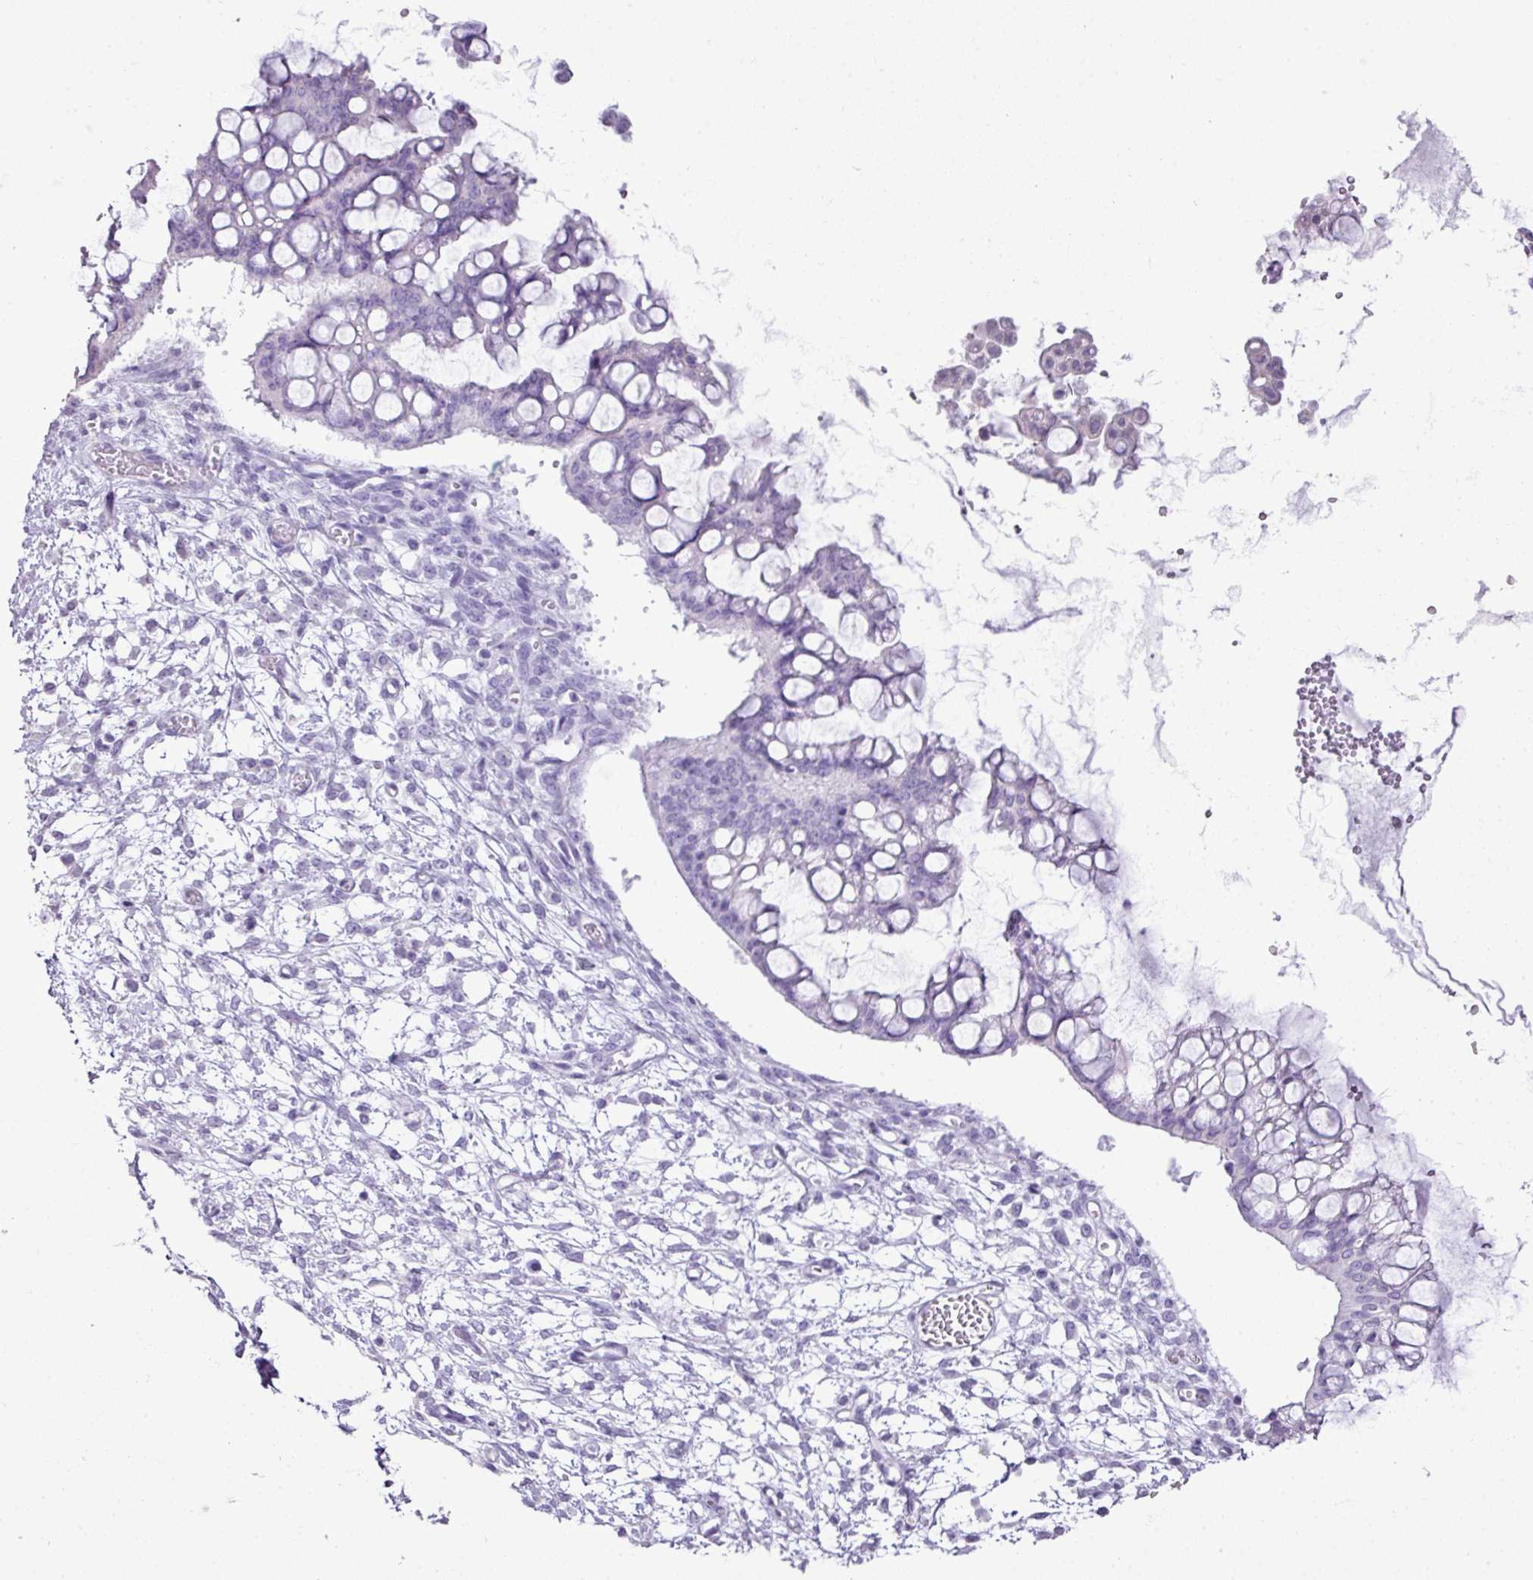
{"staining": {"intensity": "weak", "quantity": "<25%", "location": "cytoplasmic/membranous"}, "tissue": "ovarian cancer", "cell_type": "Tumor cells", "image_type": "cancer", "snomed": [{"axis": "morphology", "description": "Cystadenocarcinoma, mucinous, NOS"}, {"axis": "topography", "description": "Ovary"}], "caption": "IHC of human mucinous cystadenocarcinoma (ovarian) exhibits no expression in tumor cells. (Immunohistochemistry, brightfield microscopy, high magnification).", "gene": "DNAAF4", "patient": {"sex": "female", "age": 73}}